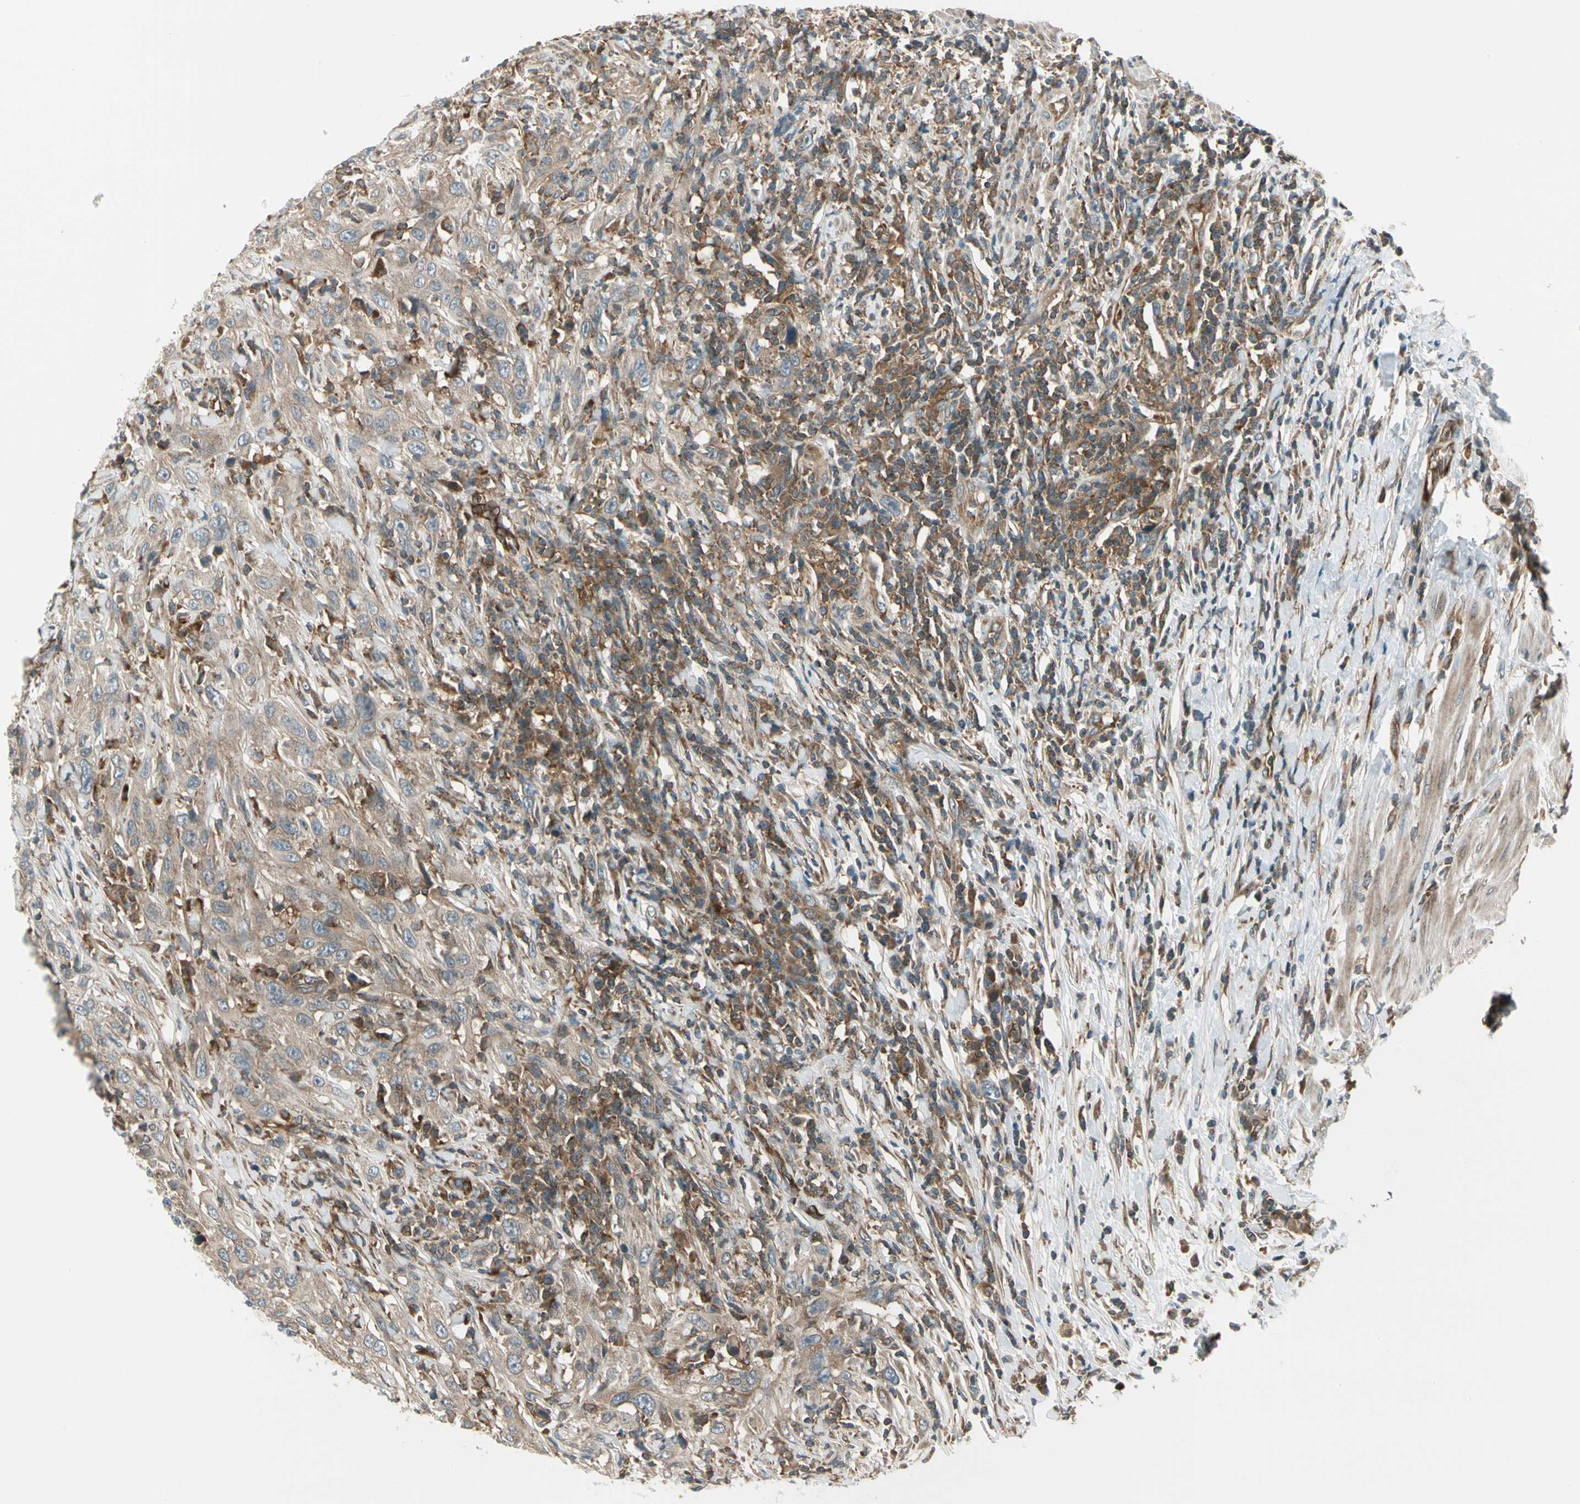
{"staining": {"intensity": "weak", "quantity": ">75%", "location": "cytoplasmic/membranous"}, "tissue": "urothelial cancer", "cell_type": "Tumor cells", "image_type": "cancer", "snomed": [{"axis": "morphology", "description": "Urothelial carcinoma, High grade"}, {"axis": "topography", "description": "Urinary bladder"}], "caption": "A high-resolution histopathology image shows immunohistochemistry (IHC) staining of urothelial cancer, which reveals weak cytoplasmic/membranous expression in about >75% of tumor cells.", "gene": "TRIO", "patient": {"sex": "male", "age": 61}}